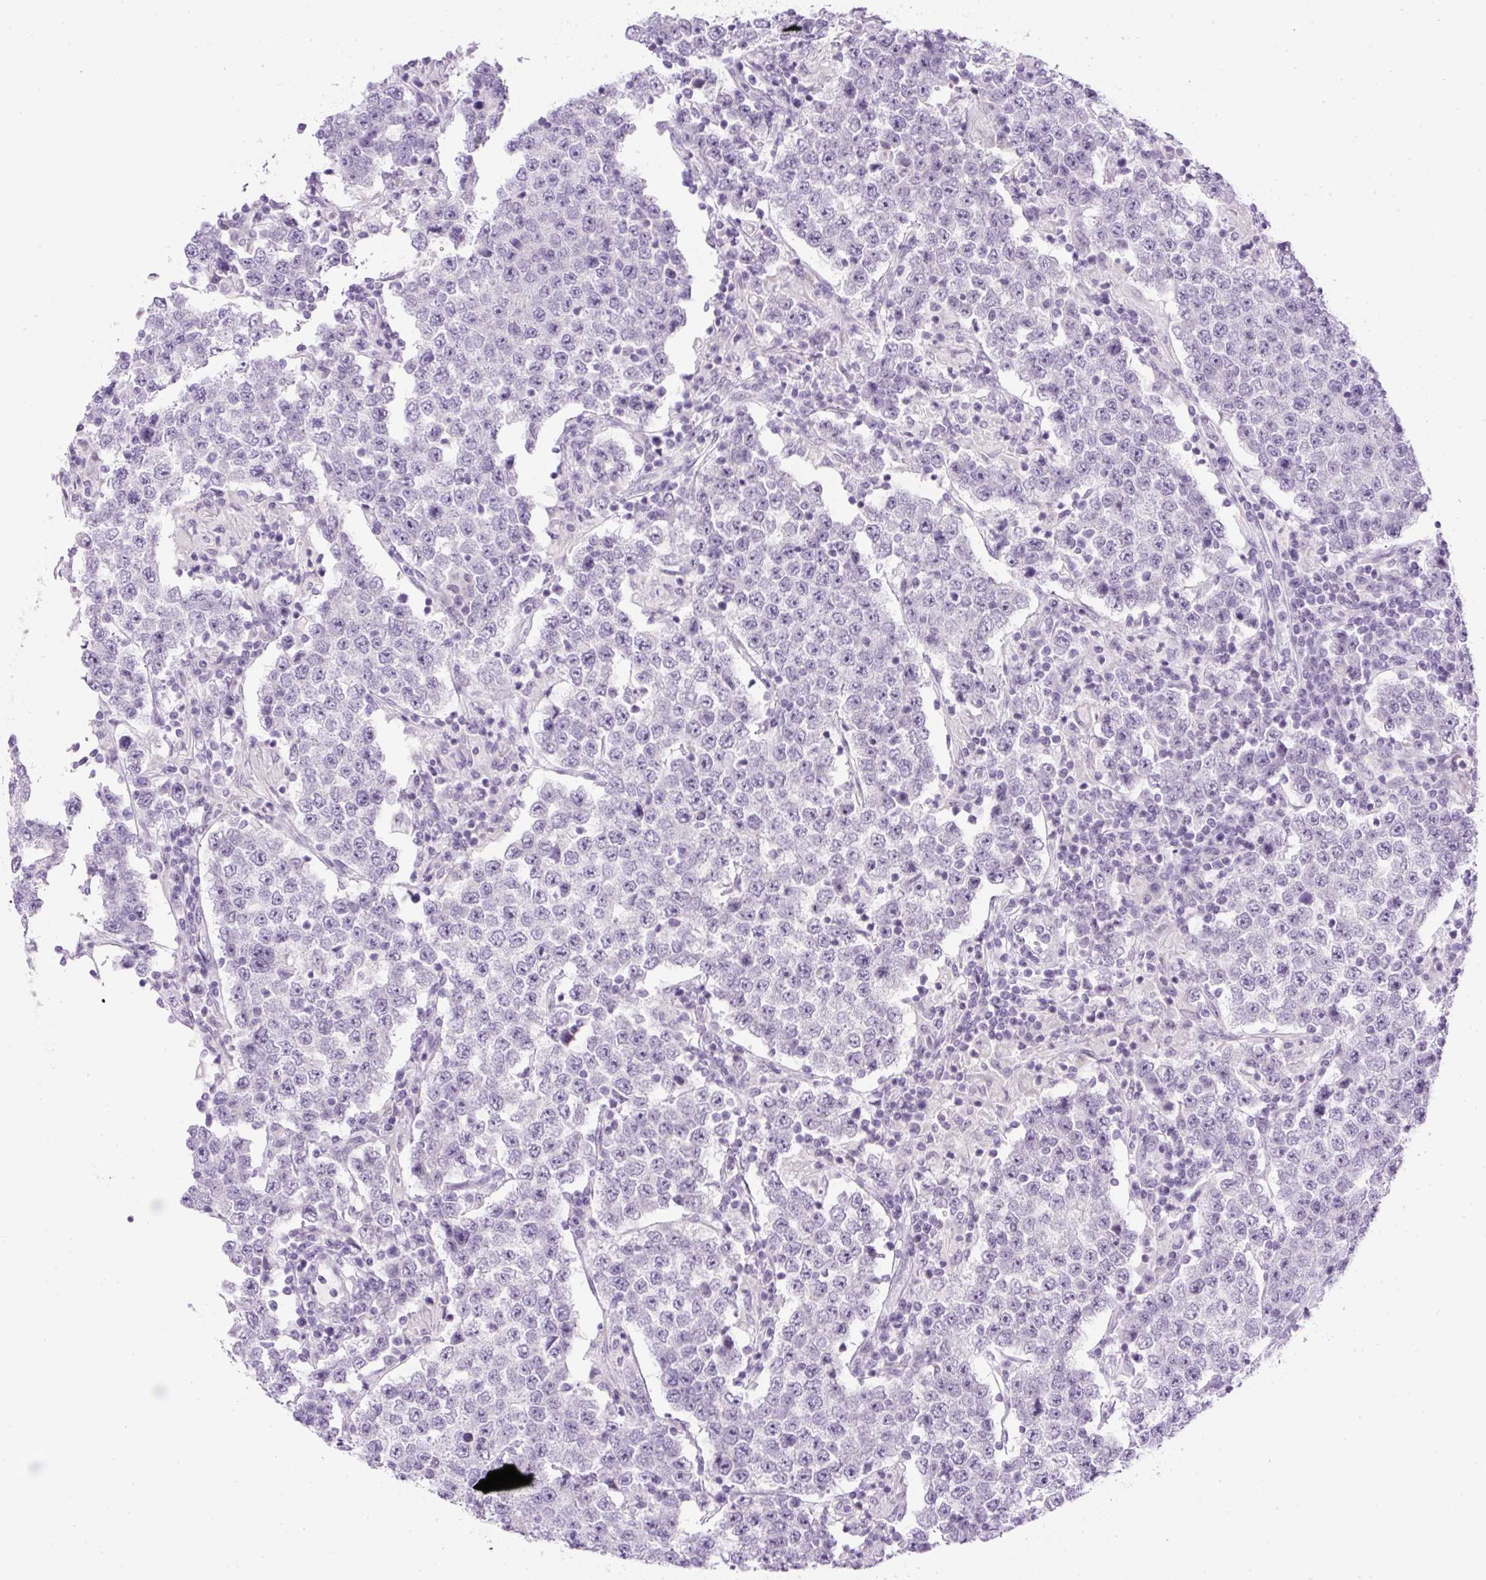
{"staining": {"intensity": "negative", "quantity": "none", "location": "none"}, "tissue": "testis cancer", "cell_type": "Tumor cells", "image_type": "cancer", "snomed": [{"axis": "morphology", "description": "Normal tissue, NOS"}, {"axis": "morphology", "description": "Urothelial carcinoma, High grade"}, {"axis": "morphology", "description": "Seminoma, NOS"}, {"axis": "morphology", "description": "Carcinoma, Embryonal, NOS"}, {"axis": "topography", "description": "Urinary bladder"}, {"axis": "topography", "description": "Testis"}], "caption": "Tumor cells show no significant protein expression in urothelial carcinoma (high-grade) (testis). Nuclei are stained in blue.", "gene": "RHBDD2", "patient": {"sex": "male", "age": 41}}